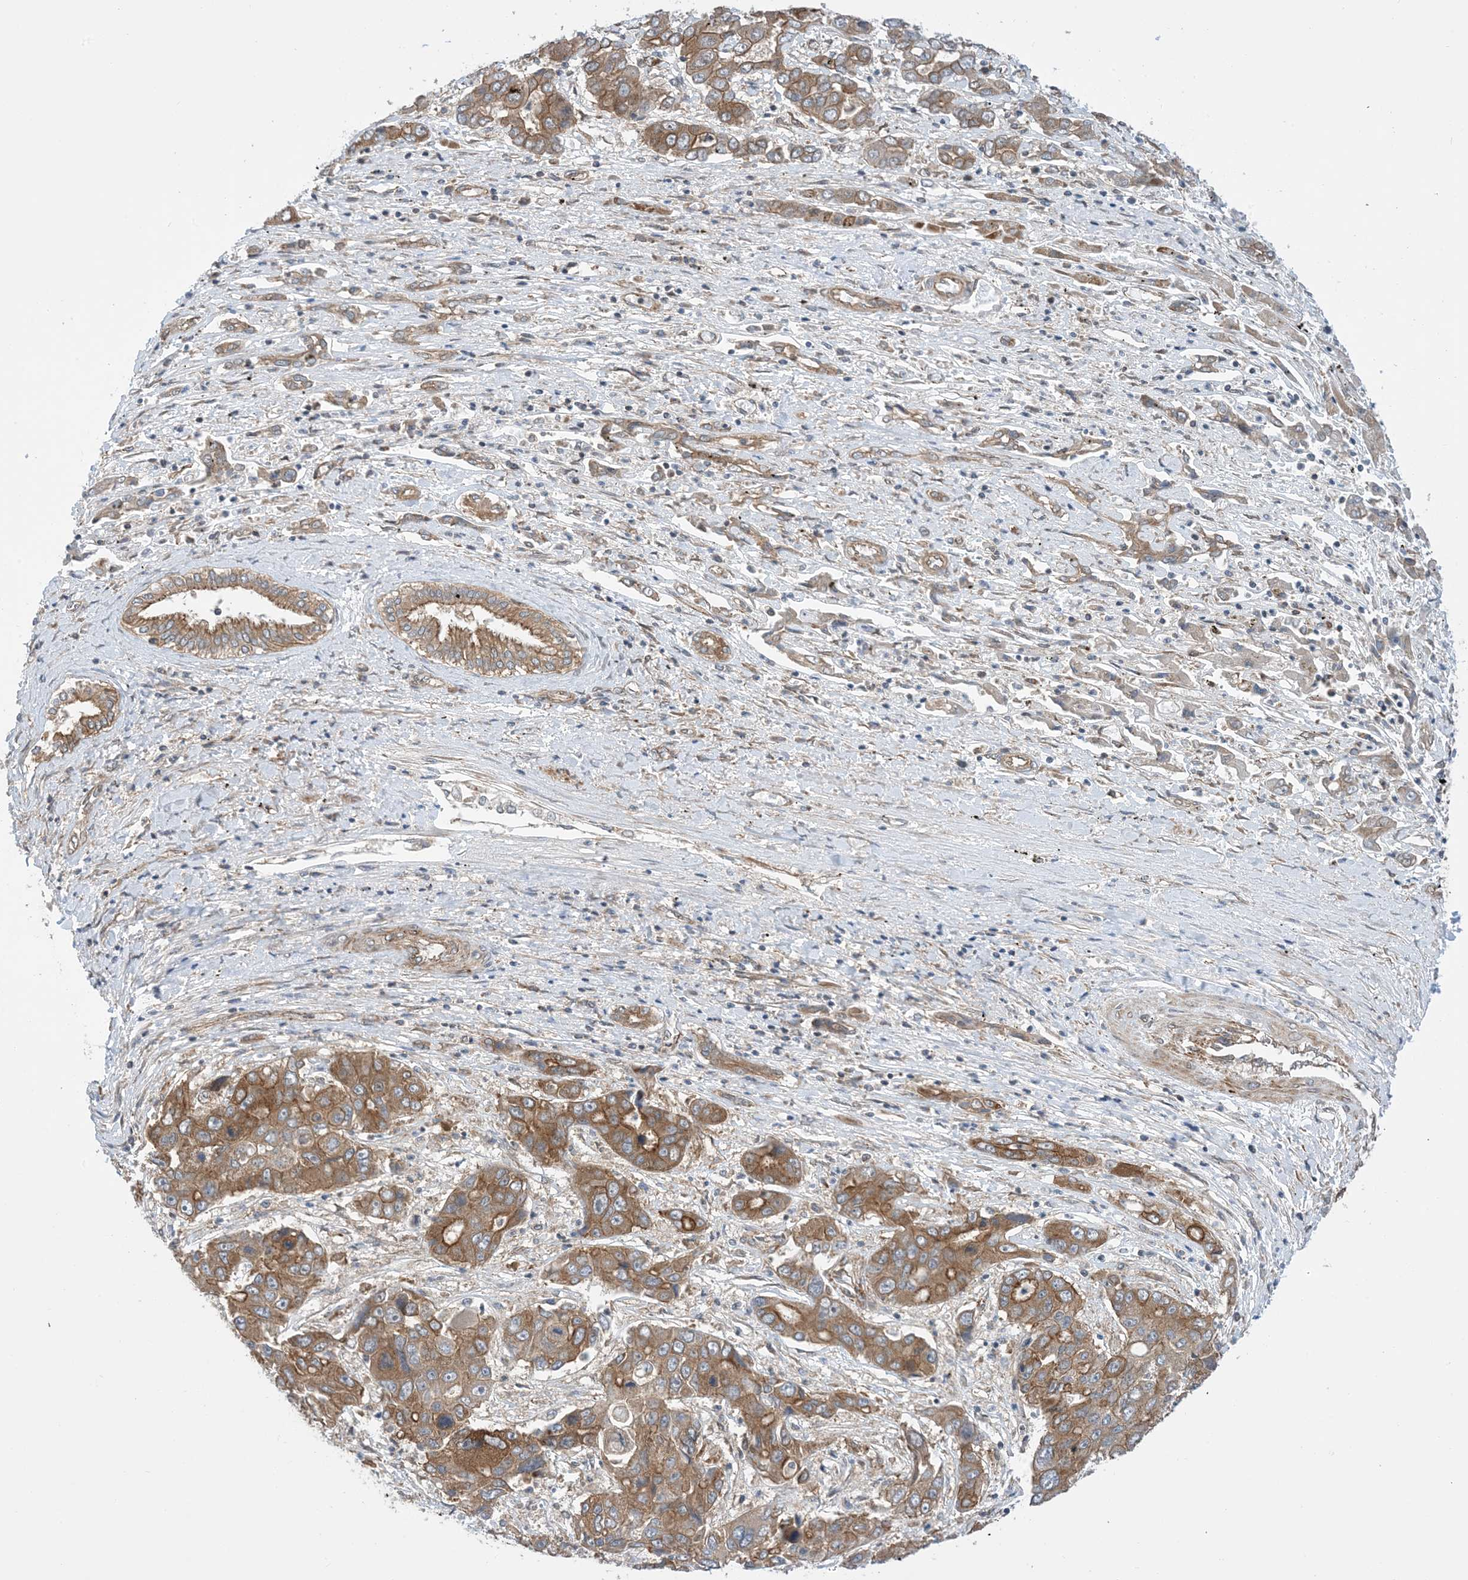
{"staining": {"intensity": "moderate", "quantity": ">75%", "location": "cytoplasmic/membranous"}, "tissue": "liver cancer", "cell_type": "Tumor cells", "image_type": "cancer", "snomed": [{"axis": "morphology", "description": "Cholangiocarcinoma"}, {"axis": "topography", "description": "Liver"}], "caption": "The histopathology image displays immunohistochemical staining of liver cancer. There is moderate cytoplasmic/membranous expression is identified in about >75% of tumor cells.", "gene": "EHBP1", "patient": {"sex": "male", "age": 67}}